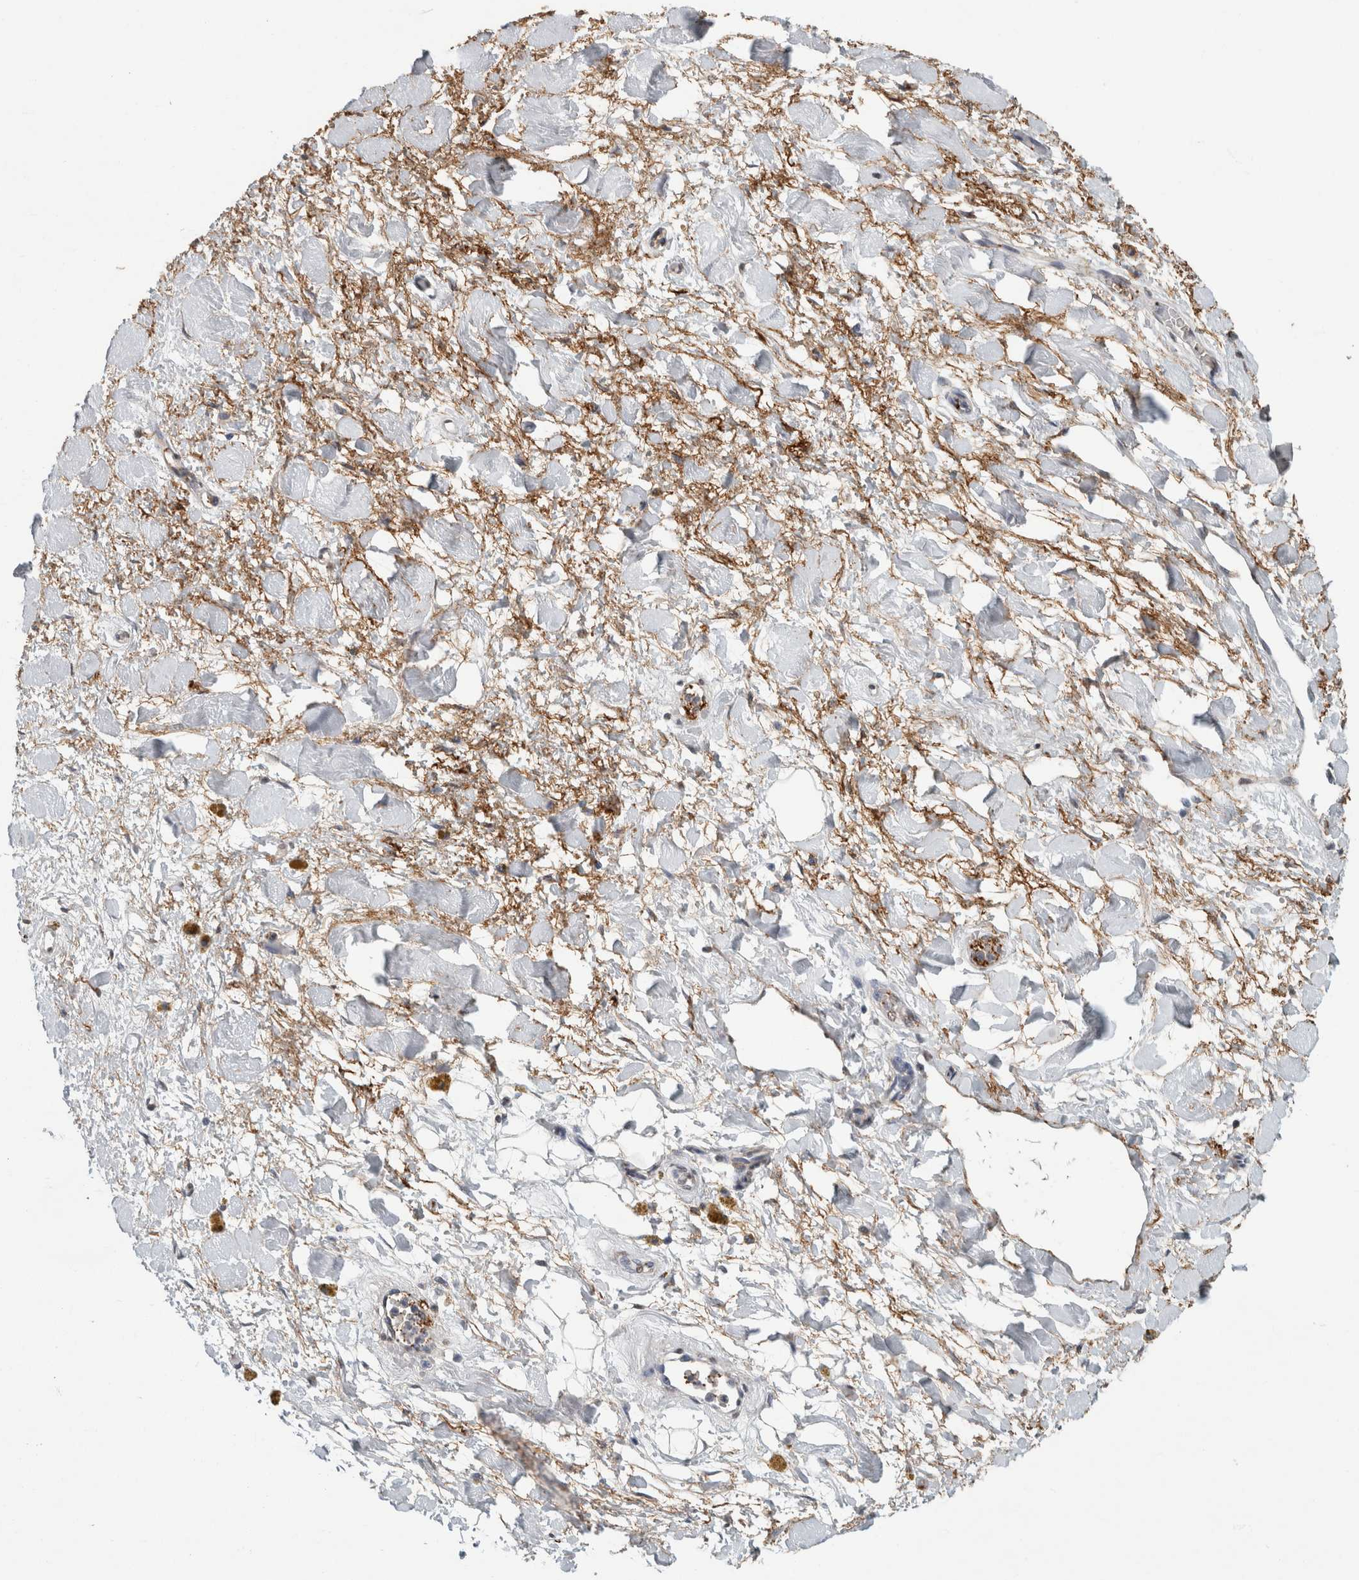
{"staining": {"intensity": "moderate", "quantity": "25%-75%", "location": "cytoplasmic/membranous,nuclear"}, "tissue": "adipose tissue", "cell_type": "Adipocytes", "image_type": "normal", "snomed": [{"axis": "morphology", "description": "Normal tissue, NOS"}, {"axis": "topography", "description": "Kidney"}, {"axis": "topography", "description": "Peripheral nerve tissue"}], "caption": "Human adipose tissue stained with a brown dye reveals moderate cytoplasmic/membranous,nuclear positive expression in approximately 25%-75% of adipocytes.", "gene": "LTBP1", "patient": {"sex": "male", "age": 7}}